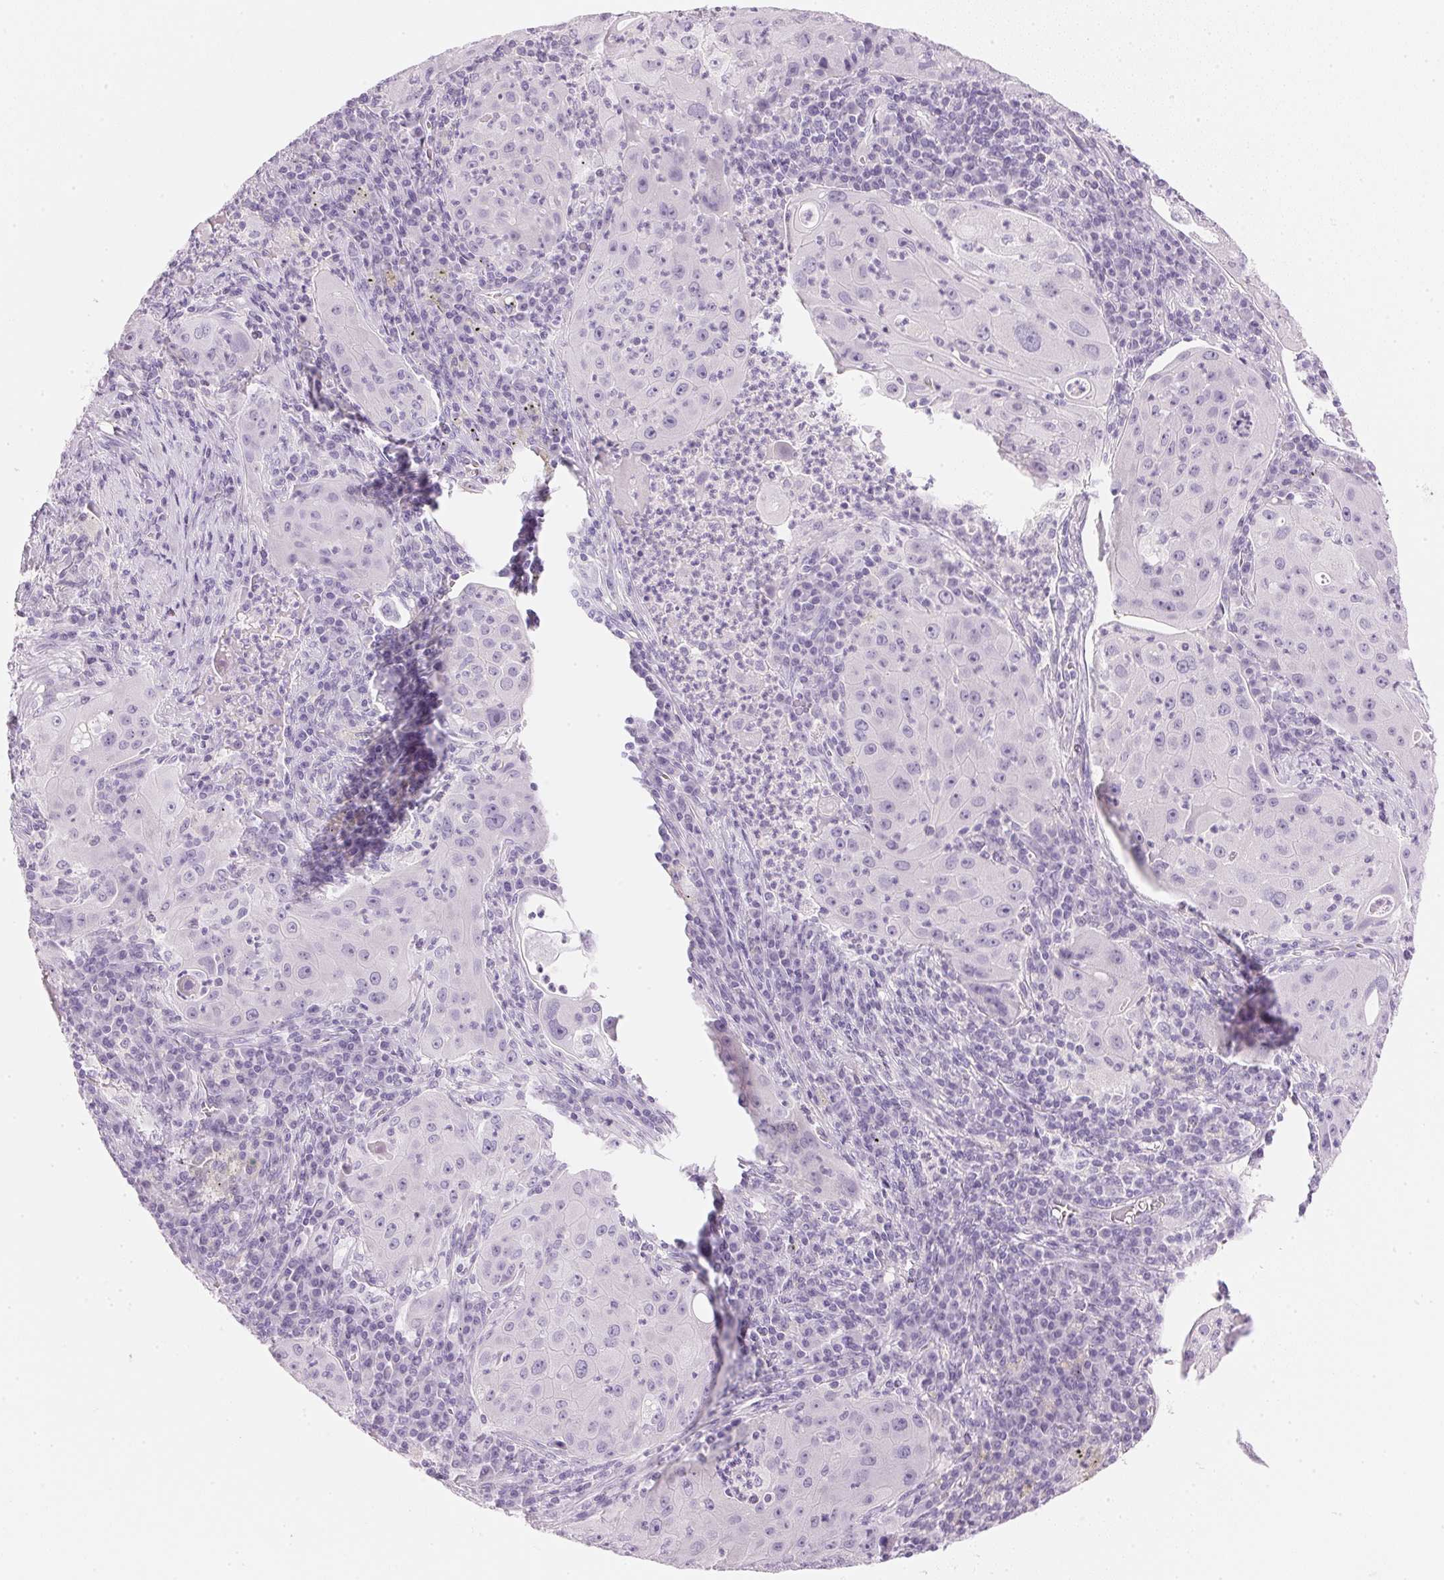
{"staining": {"intensity": "negative", "quantity": "none", "location": "none"}, "tissue": "lung cancer", "cell_type": "Tumor cells", "image_type": "cancer", "snomed": [{"axis": "morphology", "description": "Squamous cell carcinoma, NOS"}, {"axis": "topography", "description": "Lung"}], "caption": "The photomicrograph exhibits no staining of tumor cells in squamous cell carcinoma (lung).", "gene": "IGFBP1", "patient": {"sex": "female", "age": 59}}